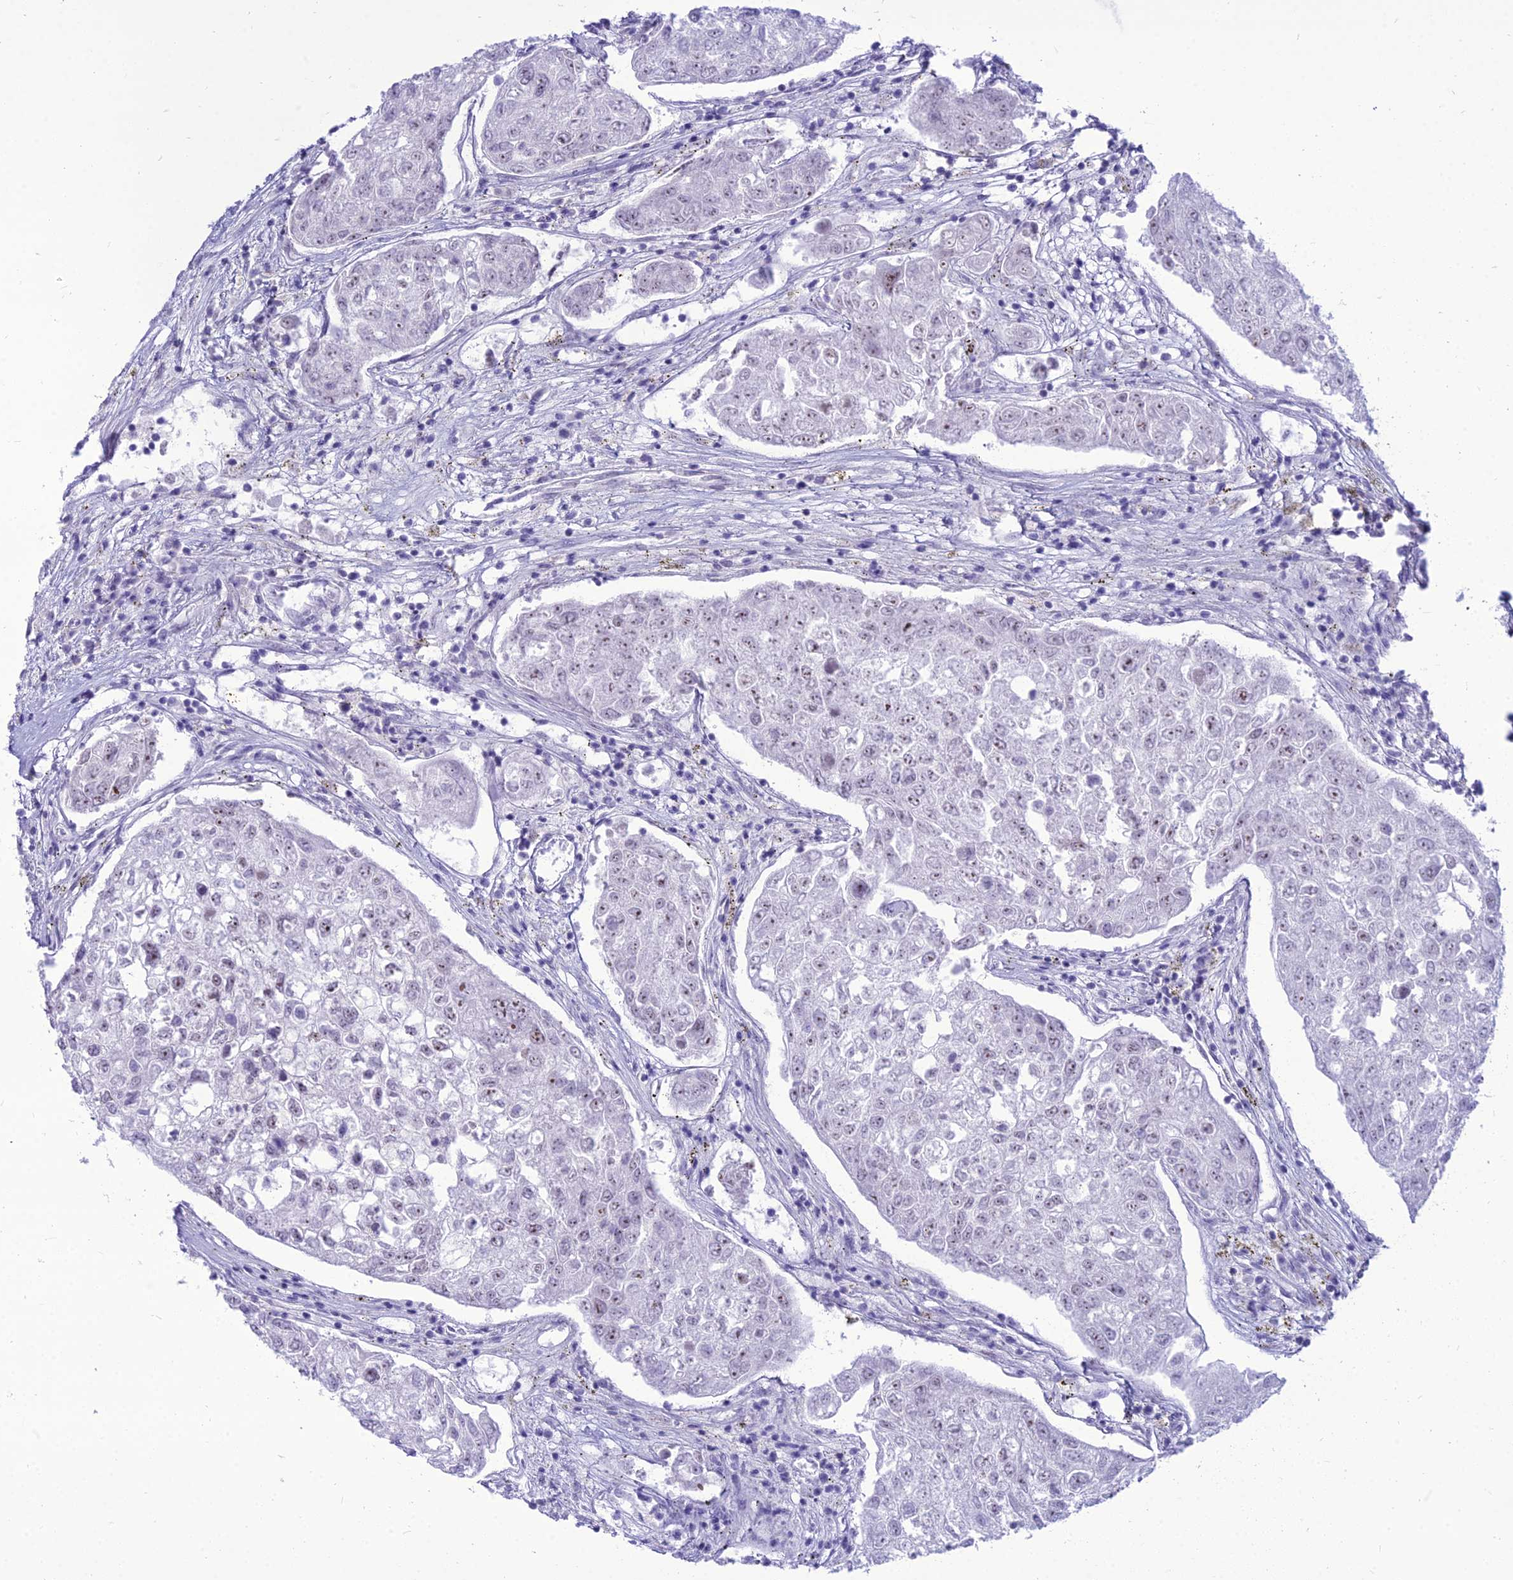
{"staining": {"intensity": "weak", "quantity": "25%-75%", "location": "nuclear"}, "tissue": "urothelial cancer", "cell_type": "Tumor cells", "image_type": "cancer", "snomed": [{"axis": "morphology", "description": "Urothelial carcinoma, High grade"}, {"axis": "topography", "description": "Lymph node"}, {"axis": "topography", "description": "Urinary bladder"}], "caption": "Immunohistochemistry (DAB (3,3'-diaminobenzidine)) staining of human urothelial cancer exhibits weak nuclear protein expression in about 25%-75% of tumor cells.", "gene": "DHX40", "patient": {"sex": "male", "age": 51}}